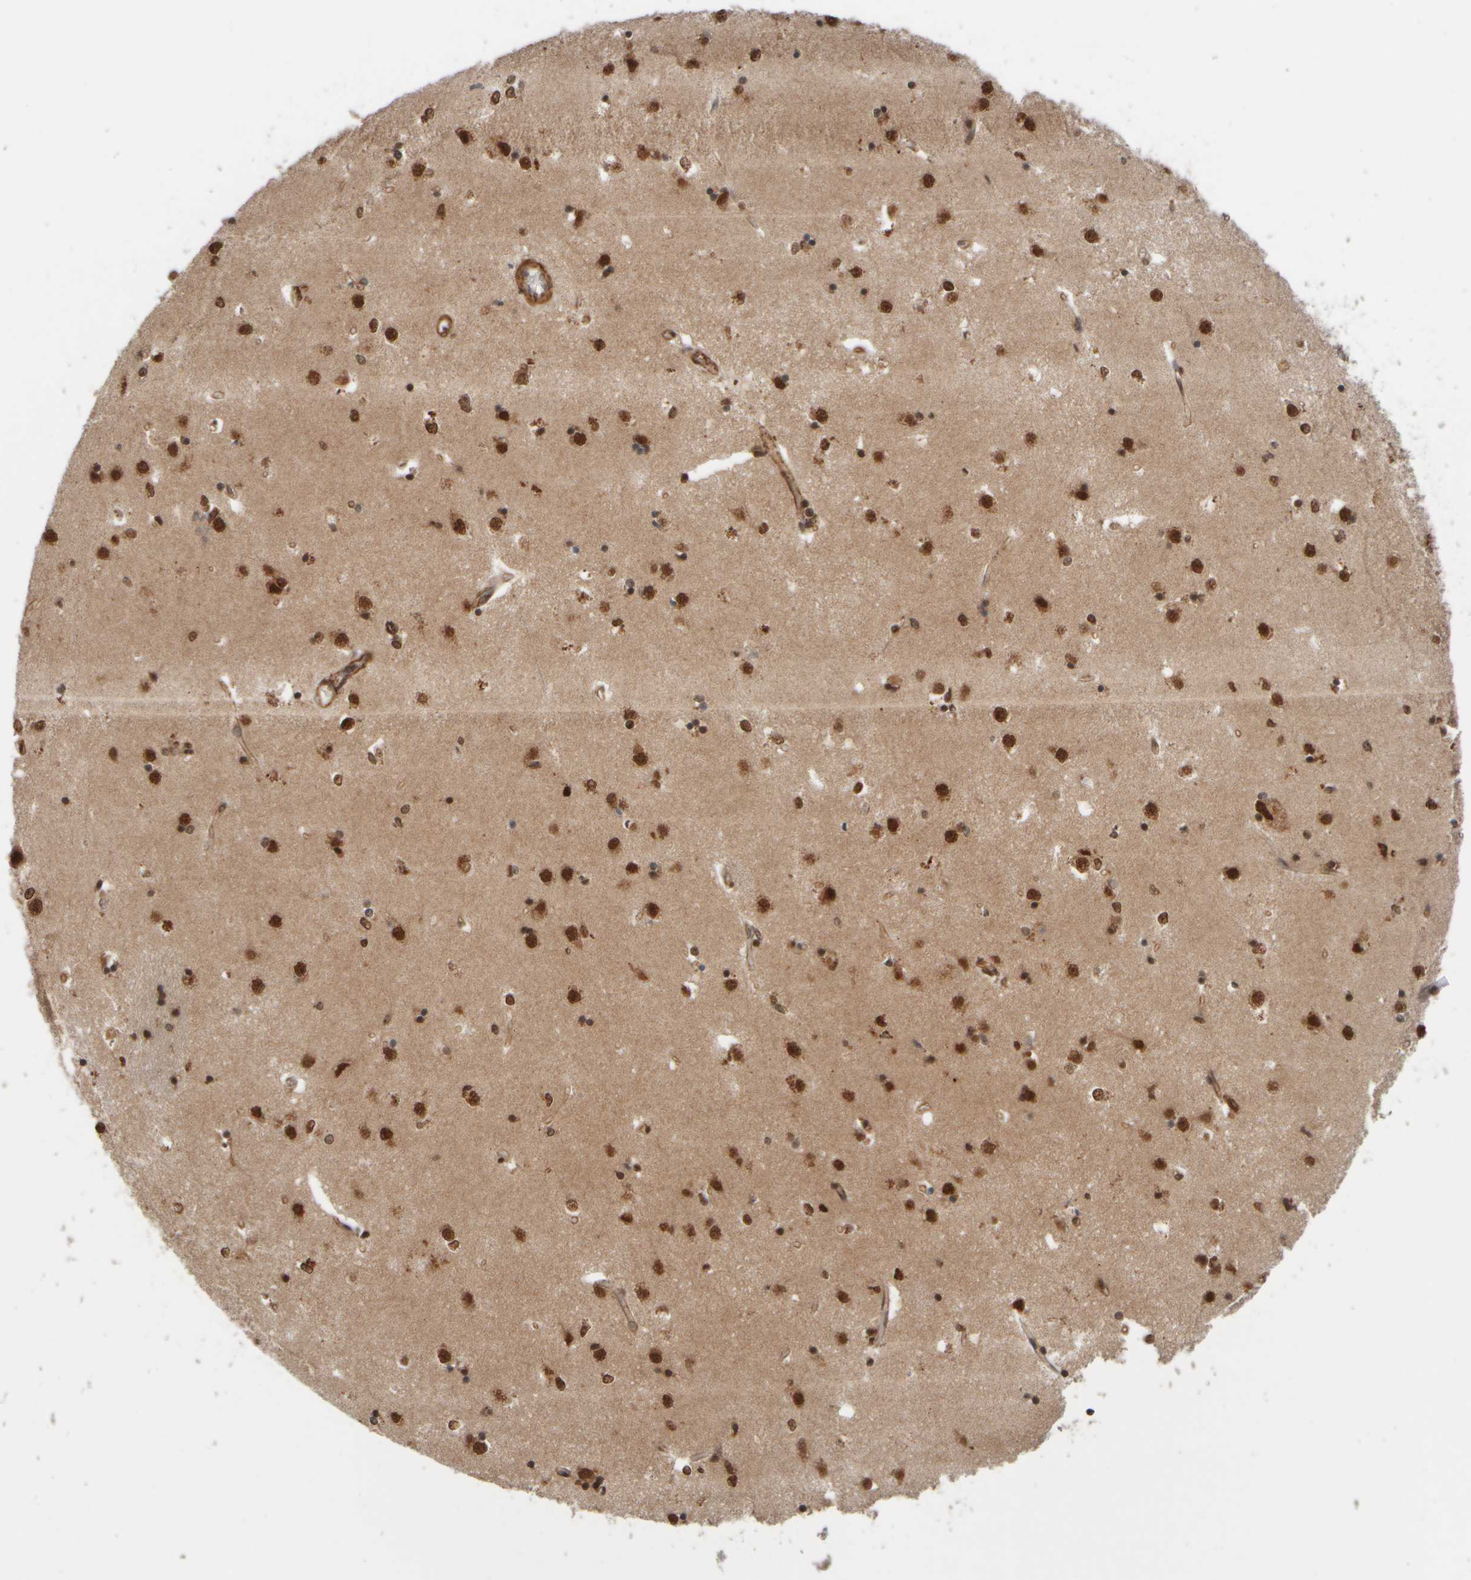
{"staining": {"intensity": "moderate", "quantity": "25%-75%", "location": "nuclear"}, "tissue": "caudate", "cell_type": "Glial cells", "image_type": "normal", "snomed": [{"axis": "morphology", "description": "Normal tissue, NOS"}, {"axis": "topography", "description": "Lateral ventricle wall"}], "caption": "Immunohistochemistry (DAB (3,3'-diaminobenzidine)) staining of unremarkable human caudate demonstrates moderate nuclear protein positivity in about 25%-75% of glial cells.", "gene": "SYNRG", "patient": {"sex": "male", "age": 45}}